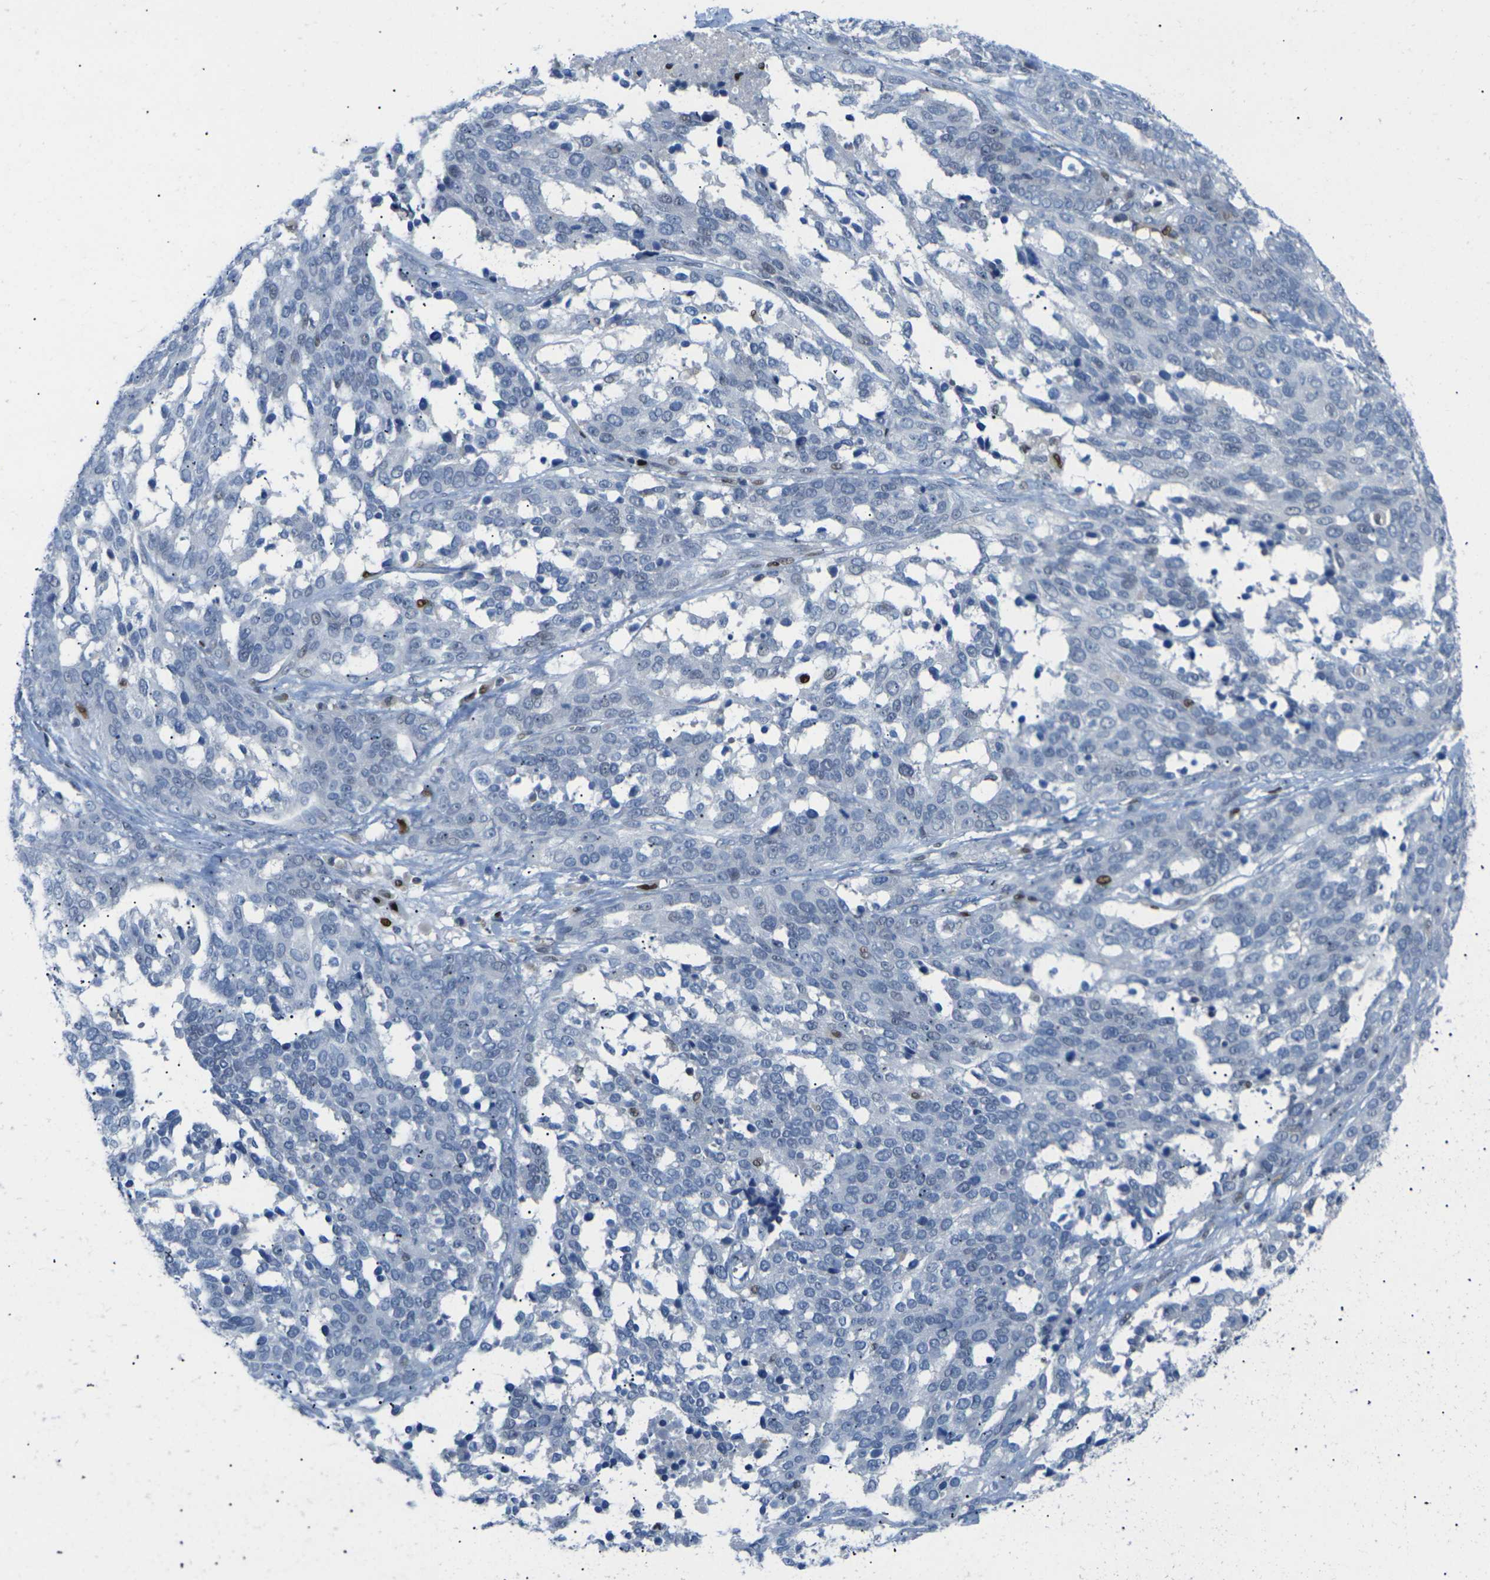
{"staining": {"intensity": "moderate", "quantity": "<25%", "location": "nuclear"}, "tissue": "ovarian cancer", "cell_type": "Tumor cells", "image_type": "cancer", "snomed": [{"axis": "morphology", "description": "Cystadenocarcinoma, serous, NOS"}, {"axis": "topography", "description": "Ovary"}], "caption": "Moderate nuclear expression for a protein is identified in approximately <25% of tumor cells of ovarian cancer using immunohistochemistry (IHC).", "gene": "RPS6KA3", "patient": {"sex": "female", "age": 44}}